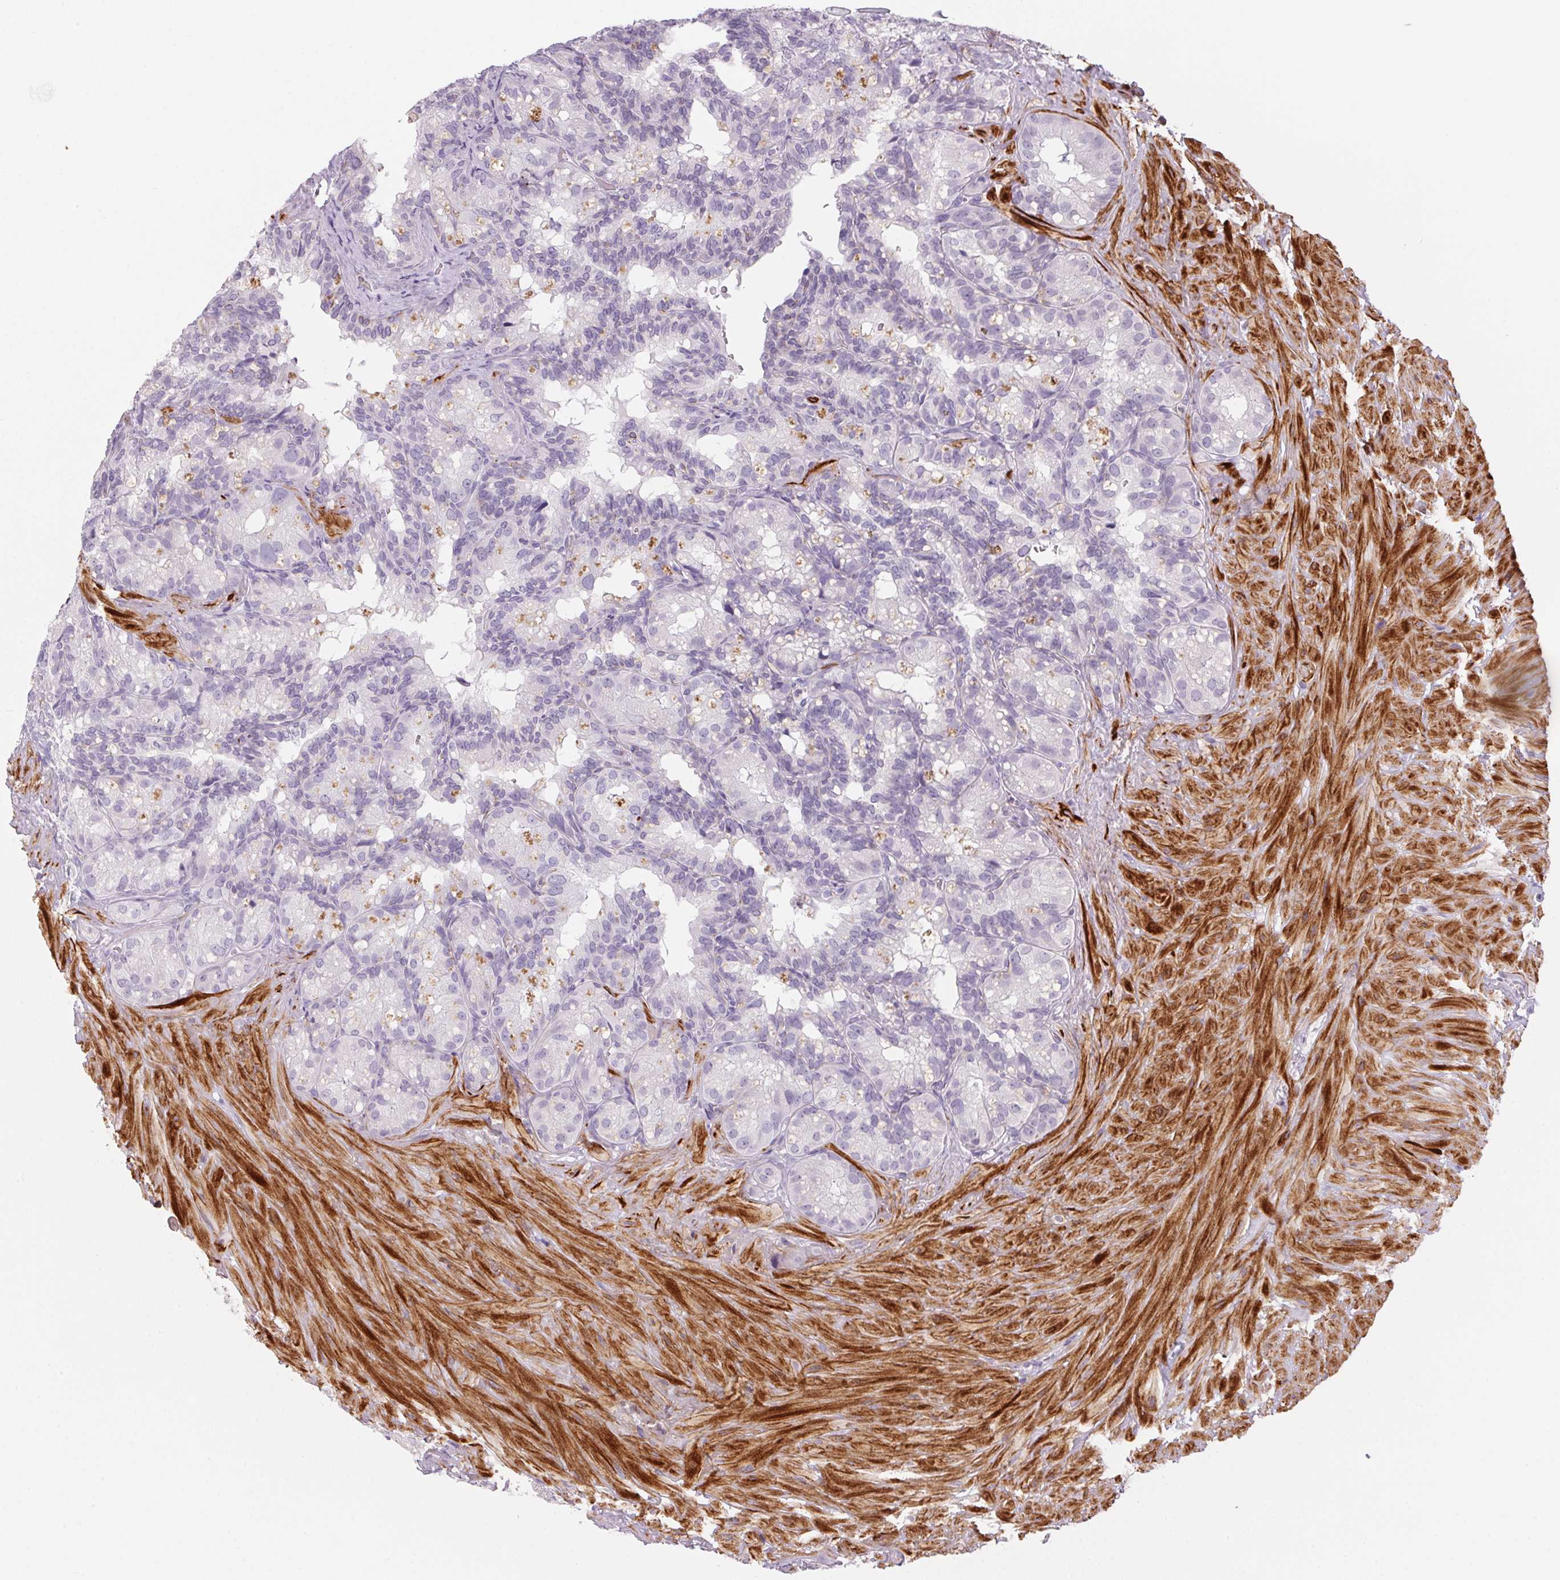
{"staining": {"intensity": "weak", "quantity": "<25%", "location": "cytoplasmic/membranous"}, "tissue": "seminal vesicle", "cell_type": "Glandular cells", "image_type": "normal", "snomed": [{"axis": "morphology", "description": "Normal tissue, NOS"}, {"axis": "topography", "description": "Seminal veicle"}], "caption": "DAB immunohistochemical staining of unremarkable seminal vesicle displays no significant positivity in glandular cells. The staining is performed using DAB (3,3'-diaminobenzidine) brown chromogen with nuclei counter-stained in using hematoxylin.", "gene": "ECPAS", "patient": {"sex": "male", "age": 60}}